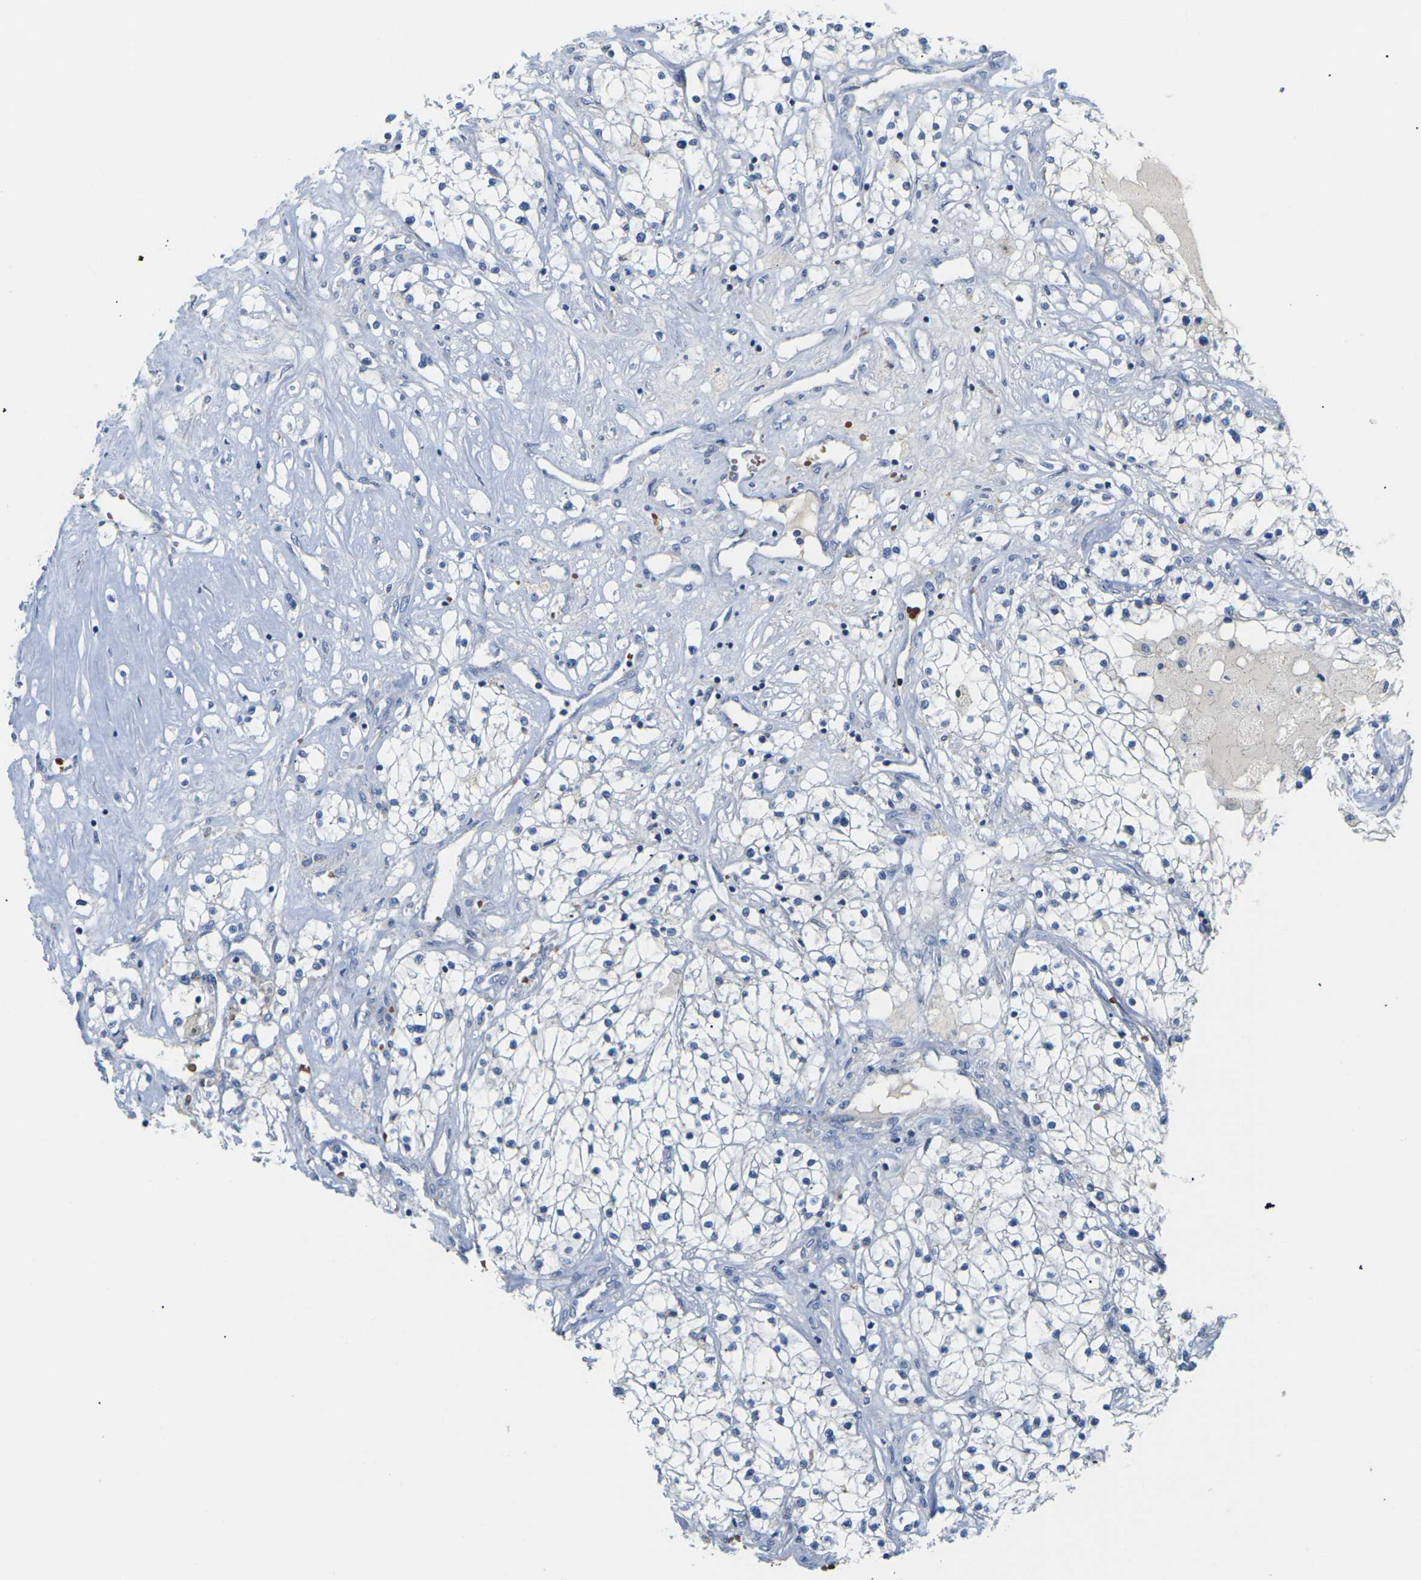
{"staining": {"intensity": "negative", "quantity": "none", "location": "none"}, "tissue": "renal cancer", "cell_type": "Tumor cells", "image_type": "cancer", "snomed": [{"axis": "morphology", "description": "Adenocarcinoma, NOS"}, {"axis": "topography", "description": "Kidney"}], "caption": "IHC histopathology image of renal adenocarcinoma stained for a protein (brown), which exhibits no expression in tumor cells.", "gene": "TMCO4", "patient": {"sex": "male", "age": 68}}